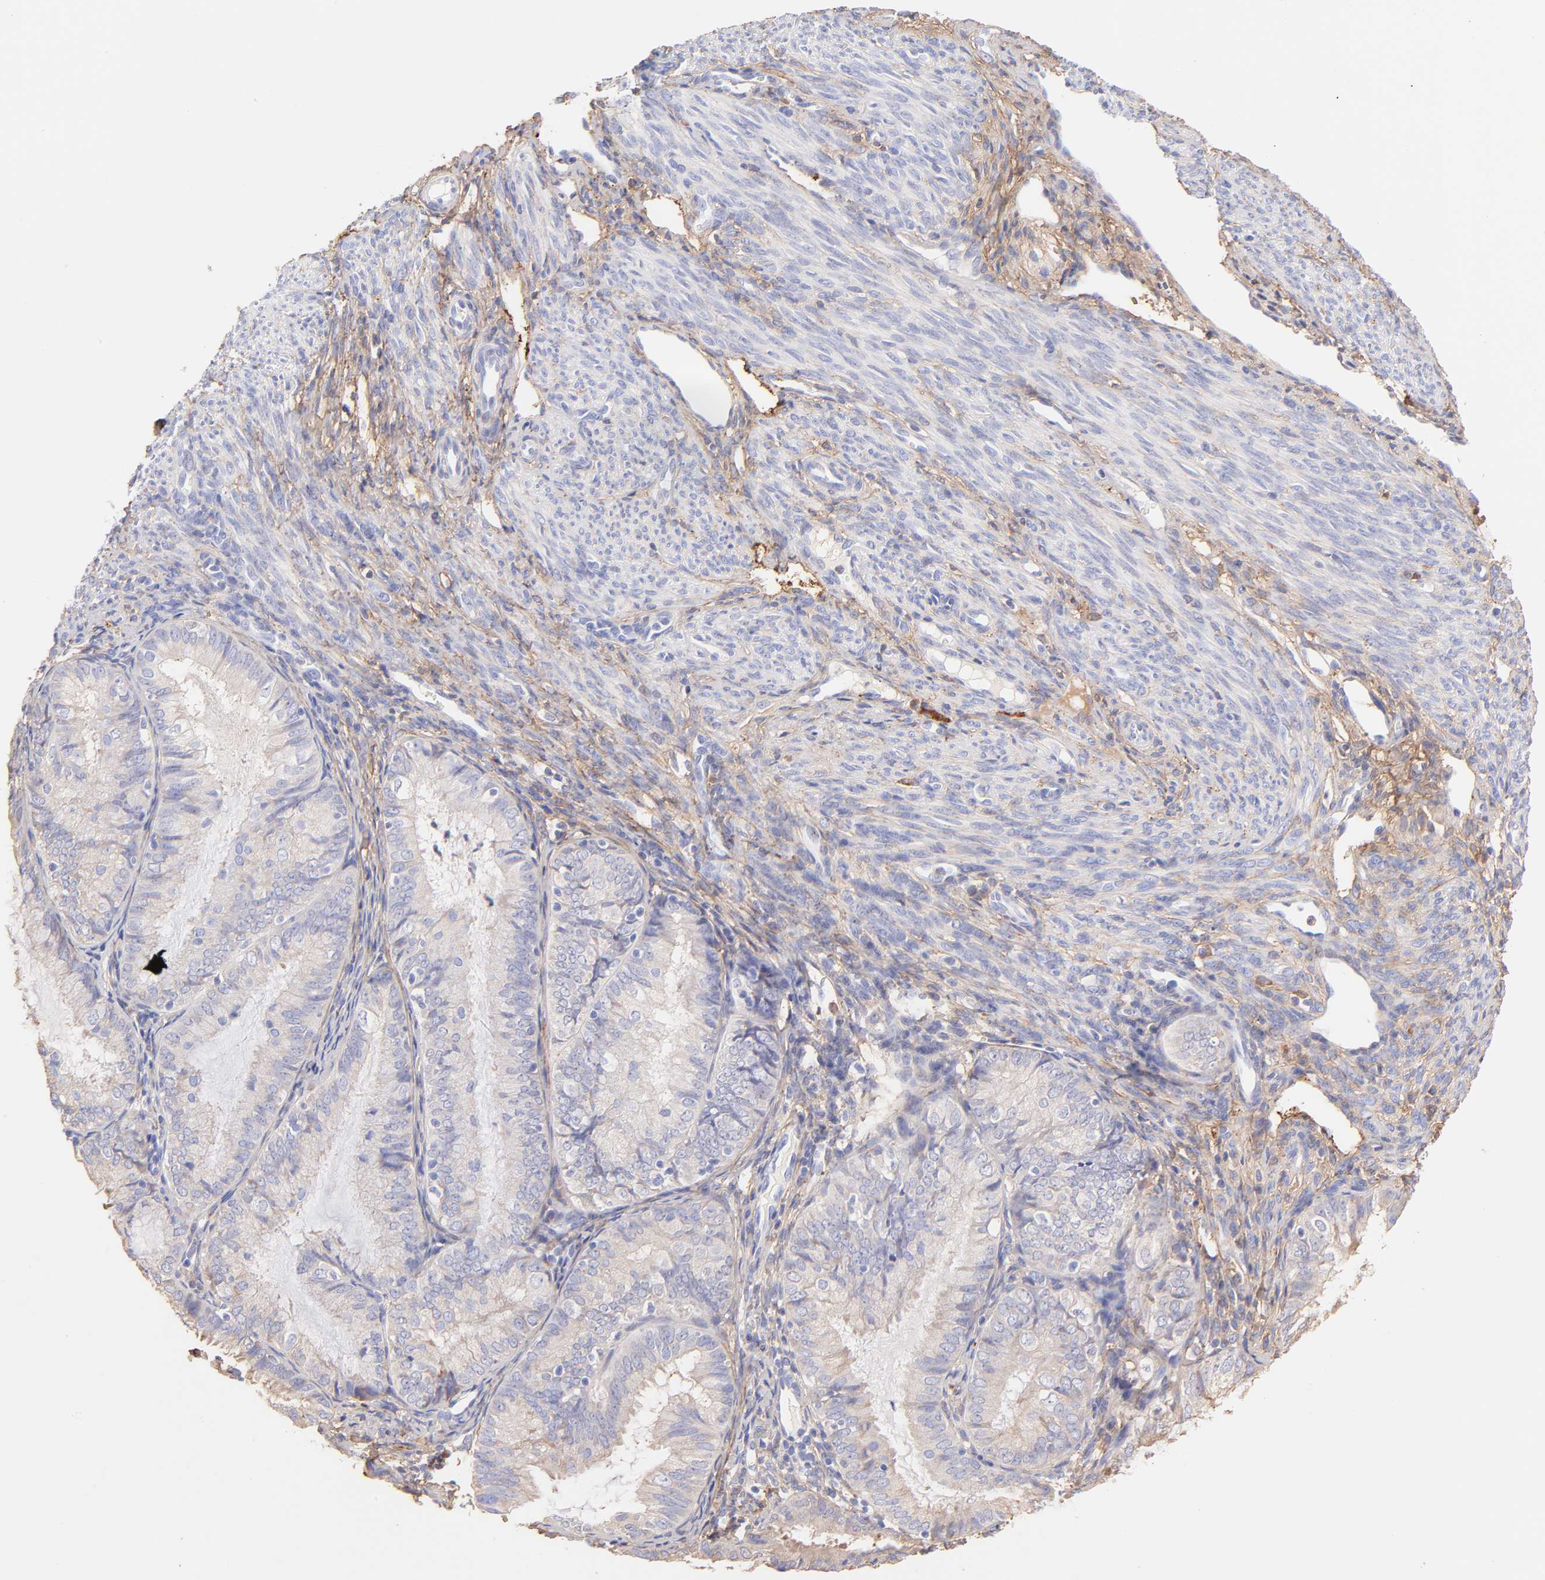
{"staining": {"intensity": "weak", "quantity": "25%-75%", "location": "cytoplasmic/membranous"}, "tissue": "endometrial cancer", "cell_type": "Tumor cells", "image_type": "cancer", "snomed": [{"axis": "morphology", "description": "Adenocarcinoma, NOS"}, {"axis": "topography", "description": "Endometrium"}], "caption": "Endometrial adenocarcinoma stained for a protein (brown) reveals weak cytoplasmic/membranous positive staining in about 25%-75% of tumor cells.", "gene": "BGN", "patient": {"sex": "female", "age": 66}}